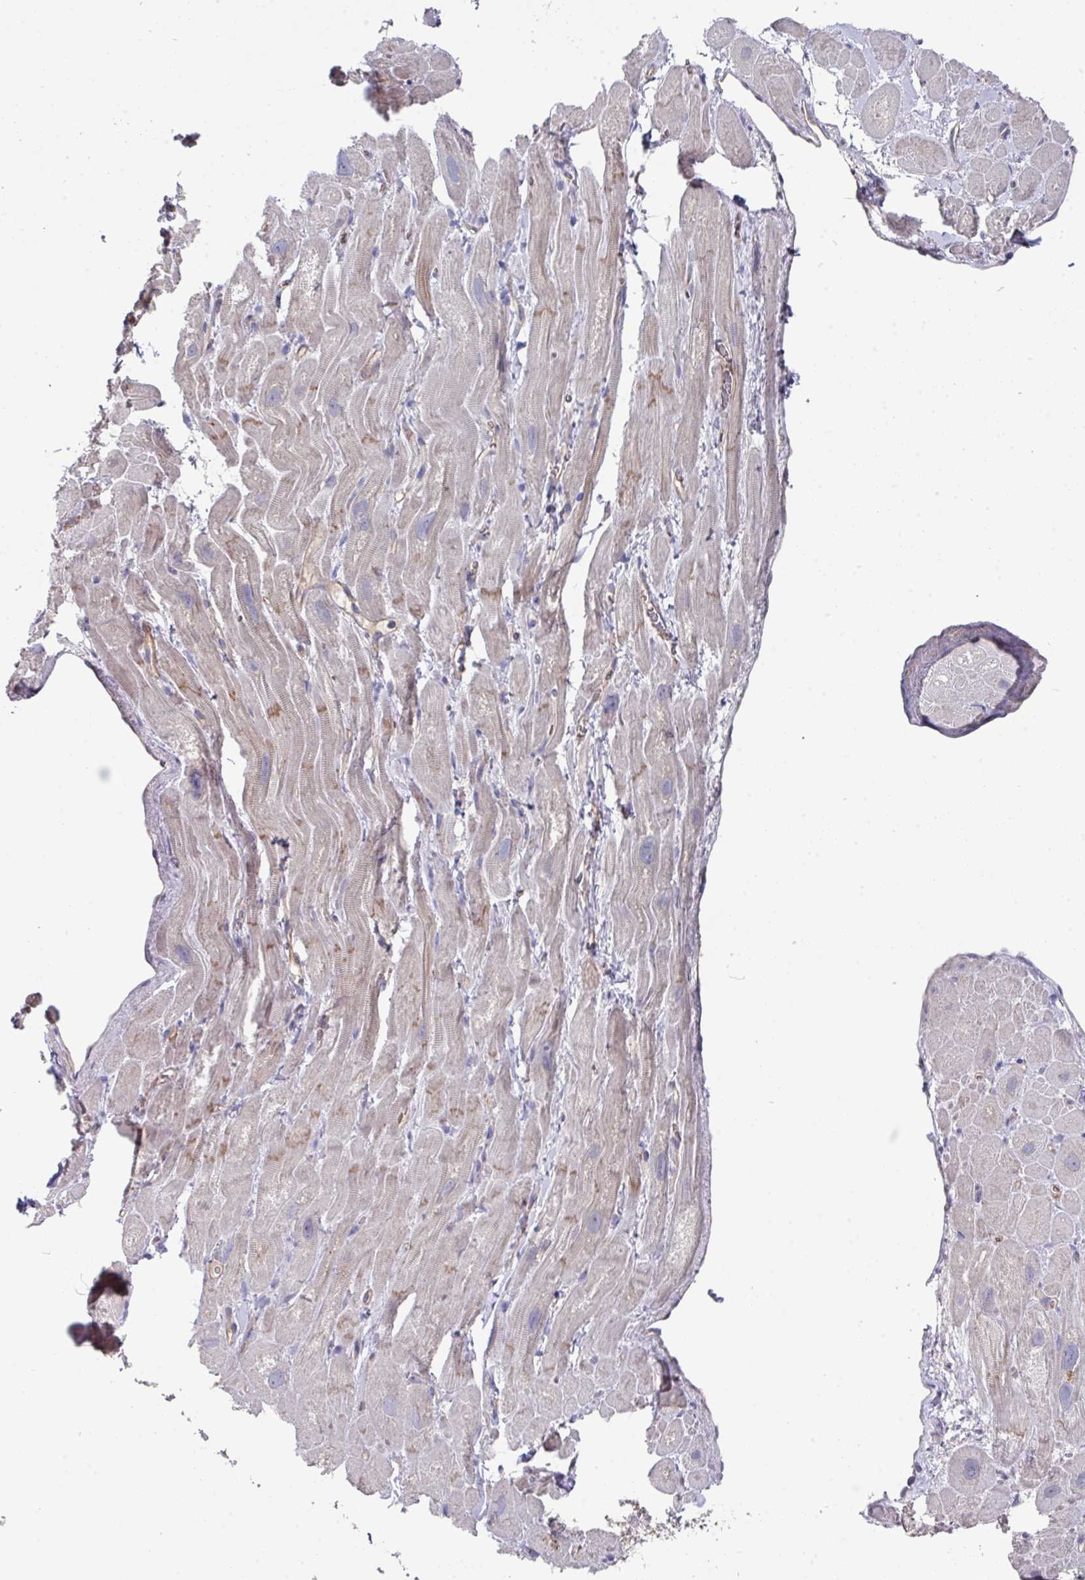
{"staining": {"intensity": "weak", "quantity": "25%-75%", "location": "cytoplasmic/membranous"}, "tissue": "heart muscle", "cell_type": "Cardiomyocytes", "image_type": "normal", "snomed": [{"axis": "morphology", "description": "Normal tissue, NOS"}, {"axis": "topography", "description": "Heart"}], "caption": "A brown stain shows weak cytoplasmic/membranous positivity of a protein in cardiomyocytes of benign human heart muscle.", "gene": "PRR5", "patient": {"sex": "male", "age": 49}}